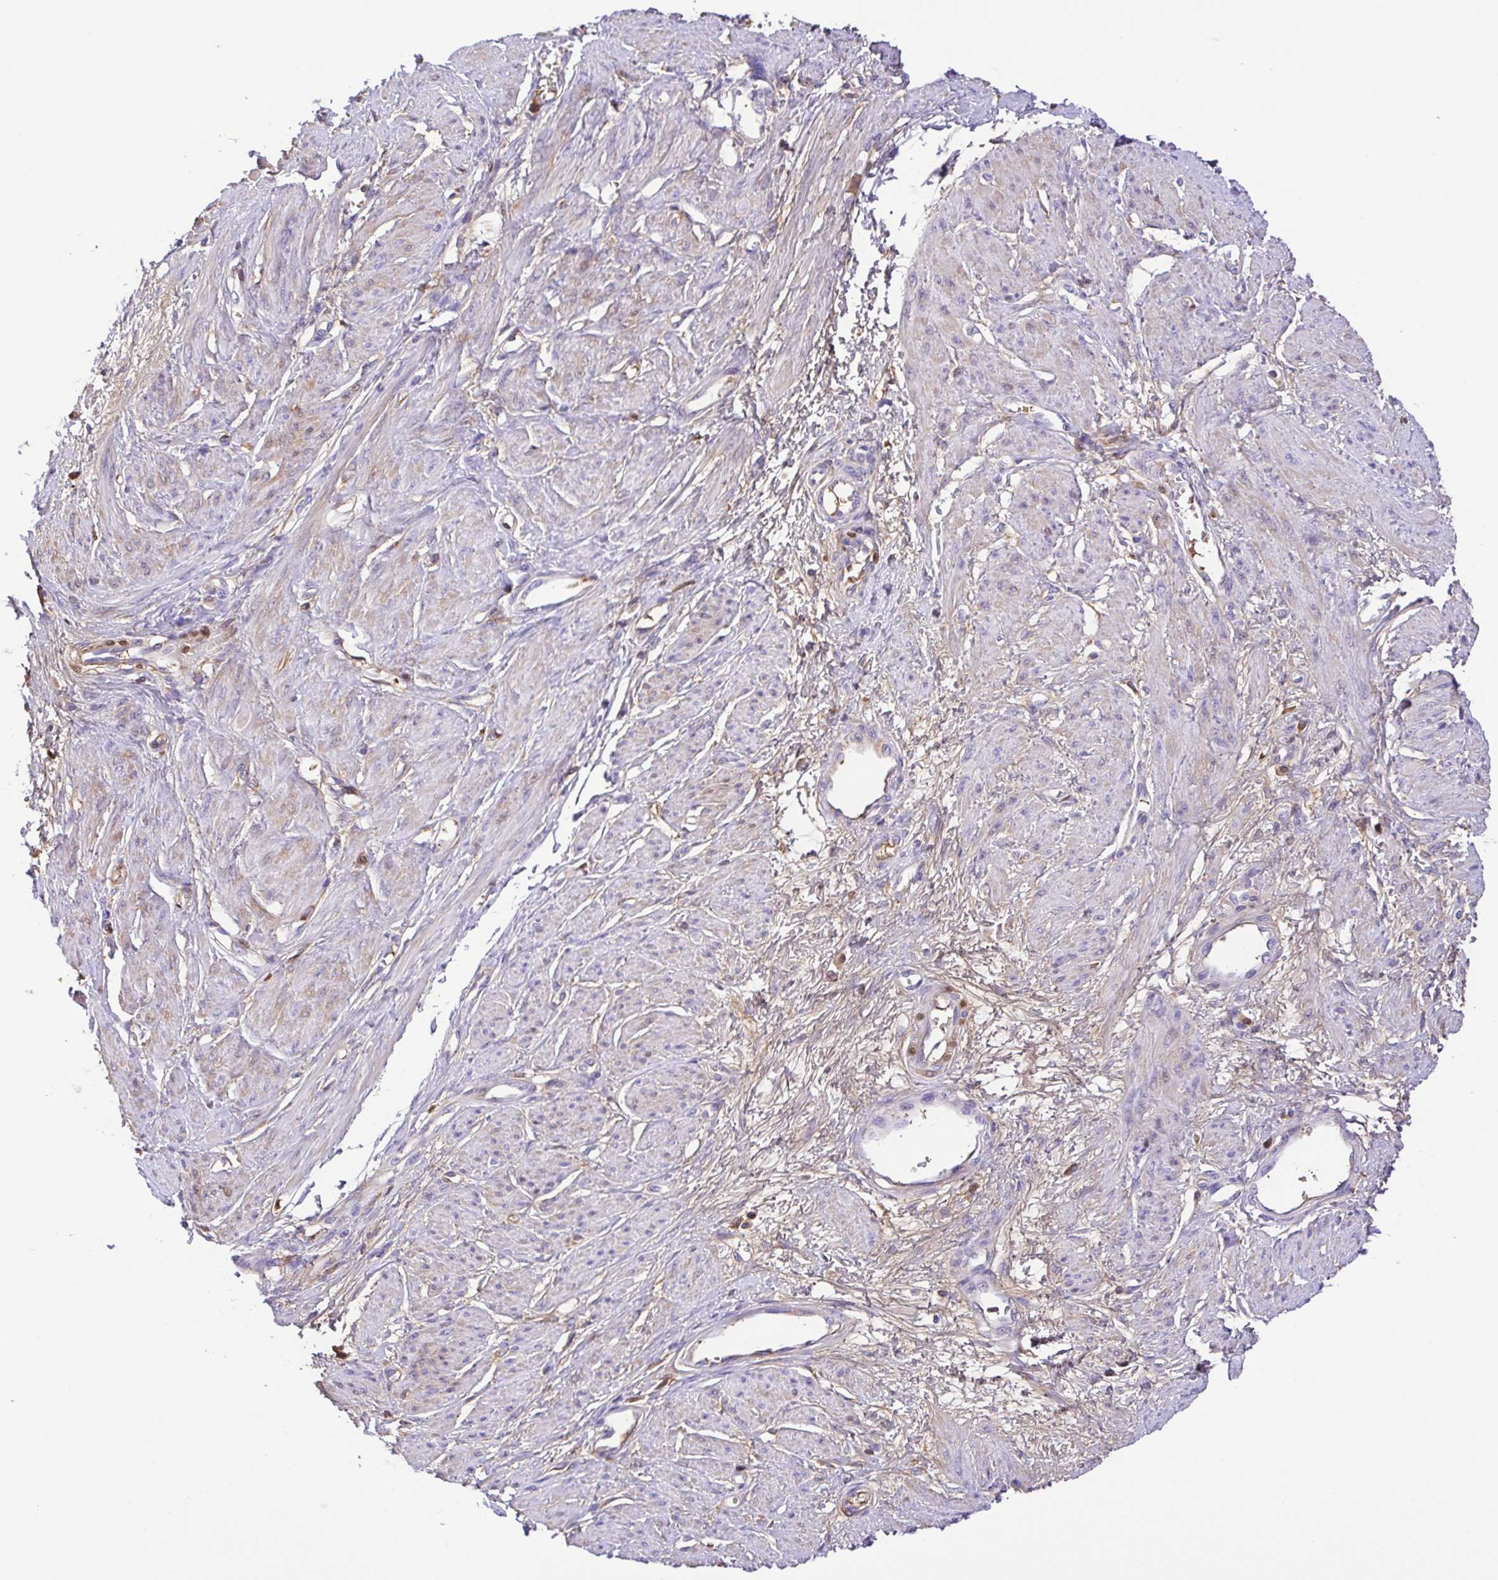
{"staining": {"intensity": "weak", "quantity": "<25%", "location": "cytoplasmic/membranous"}, "tissue": "smooth muscle", "cell_type": "Smooth muscle cells", "image_type": "normal", "snomed": [{"axis": "morphology", "description": "Normal tissue, NOS"}, {"axis": "topography", "description": "Smooth muscle"}, {"axis": "topography", "description": "Uterus"}], "caption": "High power microscopy histopathology image of an immunohistochemistry histopathology image of benign smooth muscle, revealing no significant expression in smooth muscle cells. The staining is performed using DAB brown chromogen with nuclei counter-stained in using hematoxylin.", "gene": "IGFL1", "patient": {"sex": "female", "age": 39}}